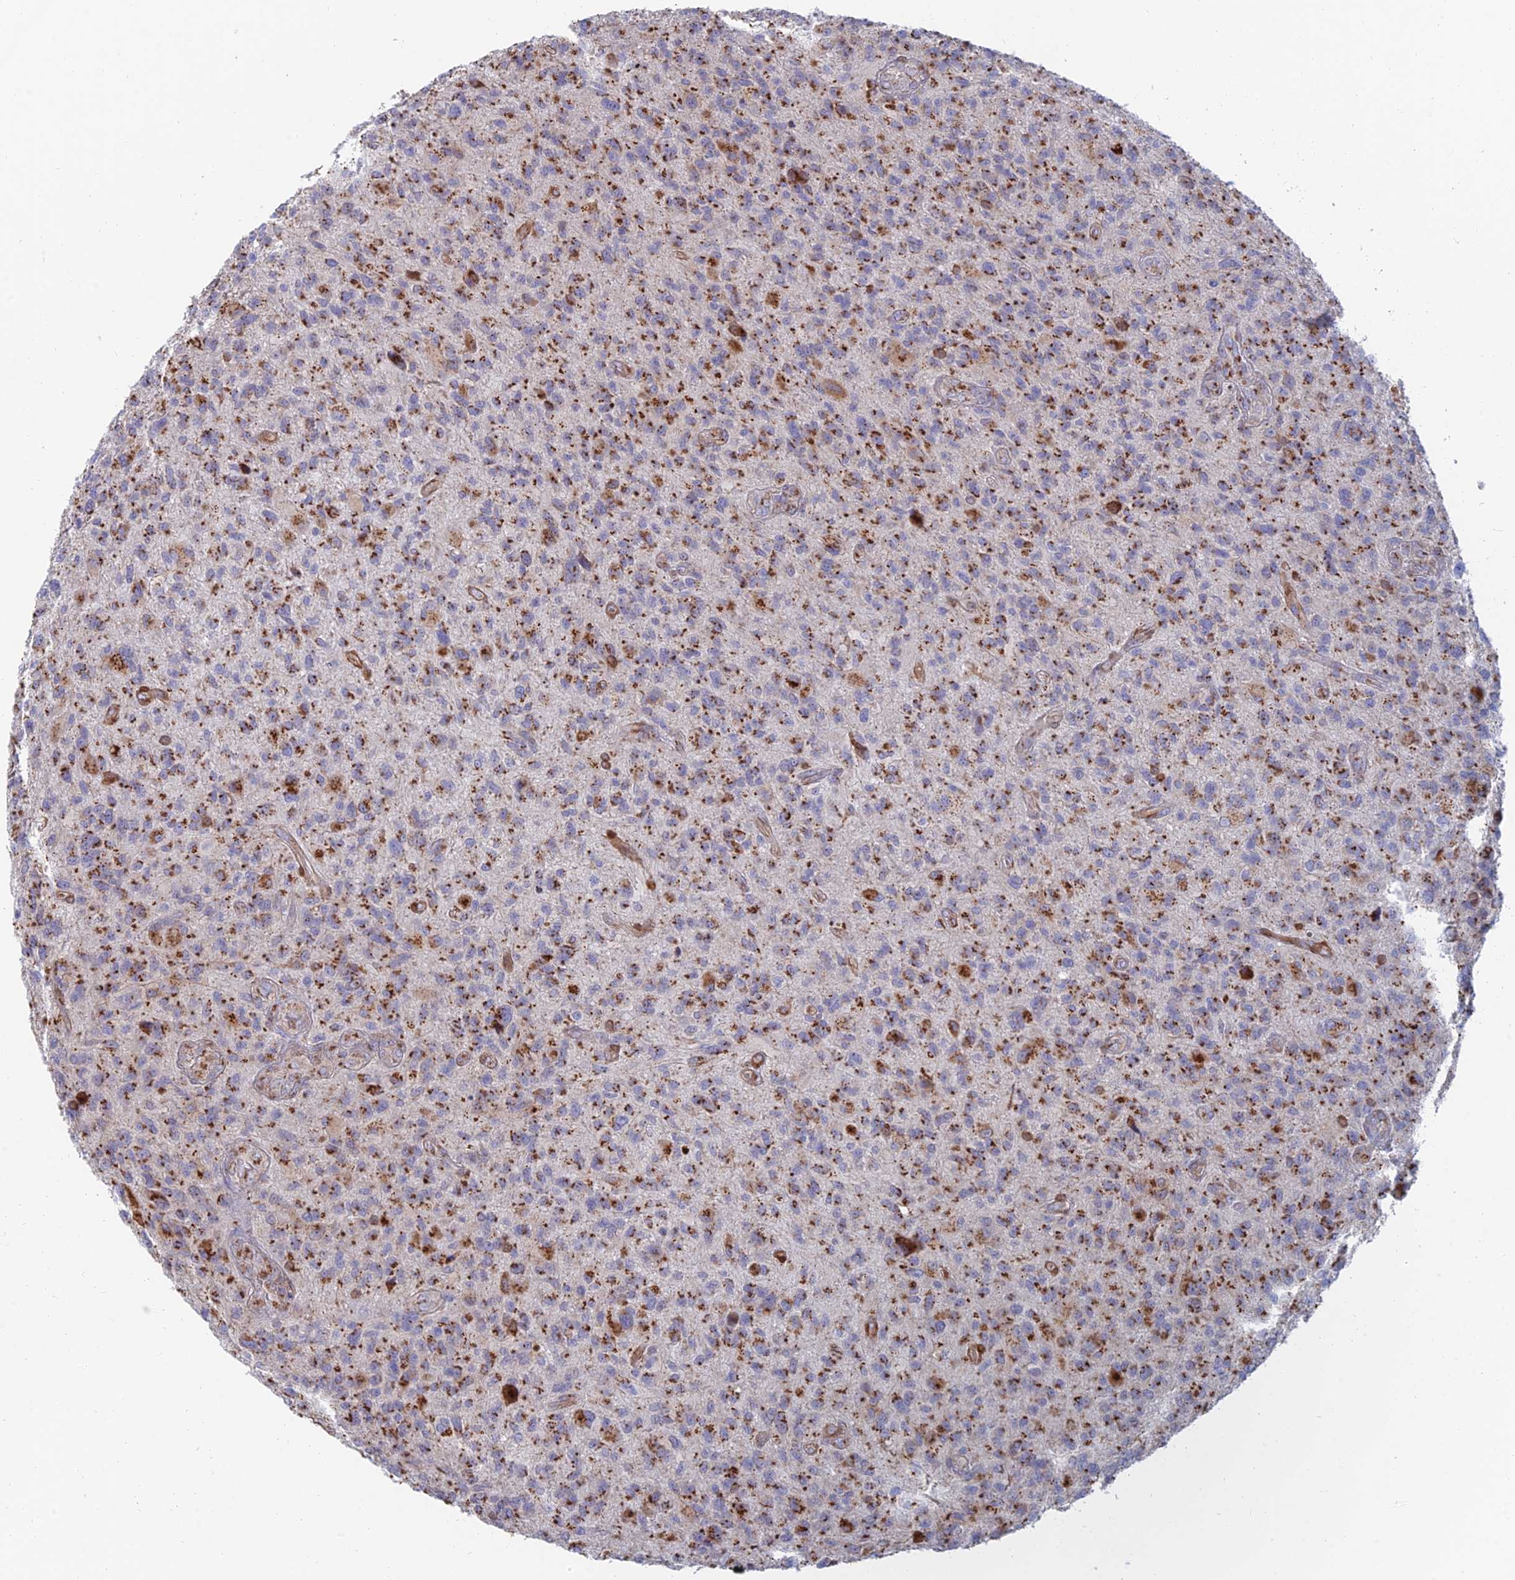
{"staining": {"intensity": "moderate", "quantity": ">75%", "location": "cytoplasmic/membranous"}, "tissue": "glioma", "cell_type": "Tumor cells", "image_type": "cancer", "snomed": [{"axis": "morphology", "description": "Glioma, malignant, High grade"}, {"axis": "topography", "description": "Brain"}], "caption": "An image of human glioma stained for a protein demonstrates moderate cytoplasmic/membranous brown staining in tumor cells.", "gene": "HS2ST1", "patient": {"sex": "male", "age": 47}}